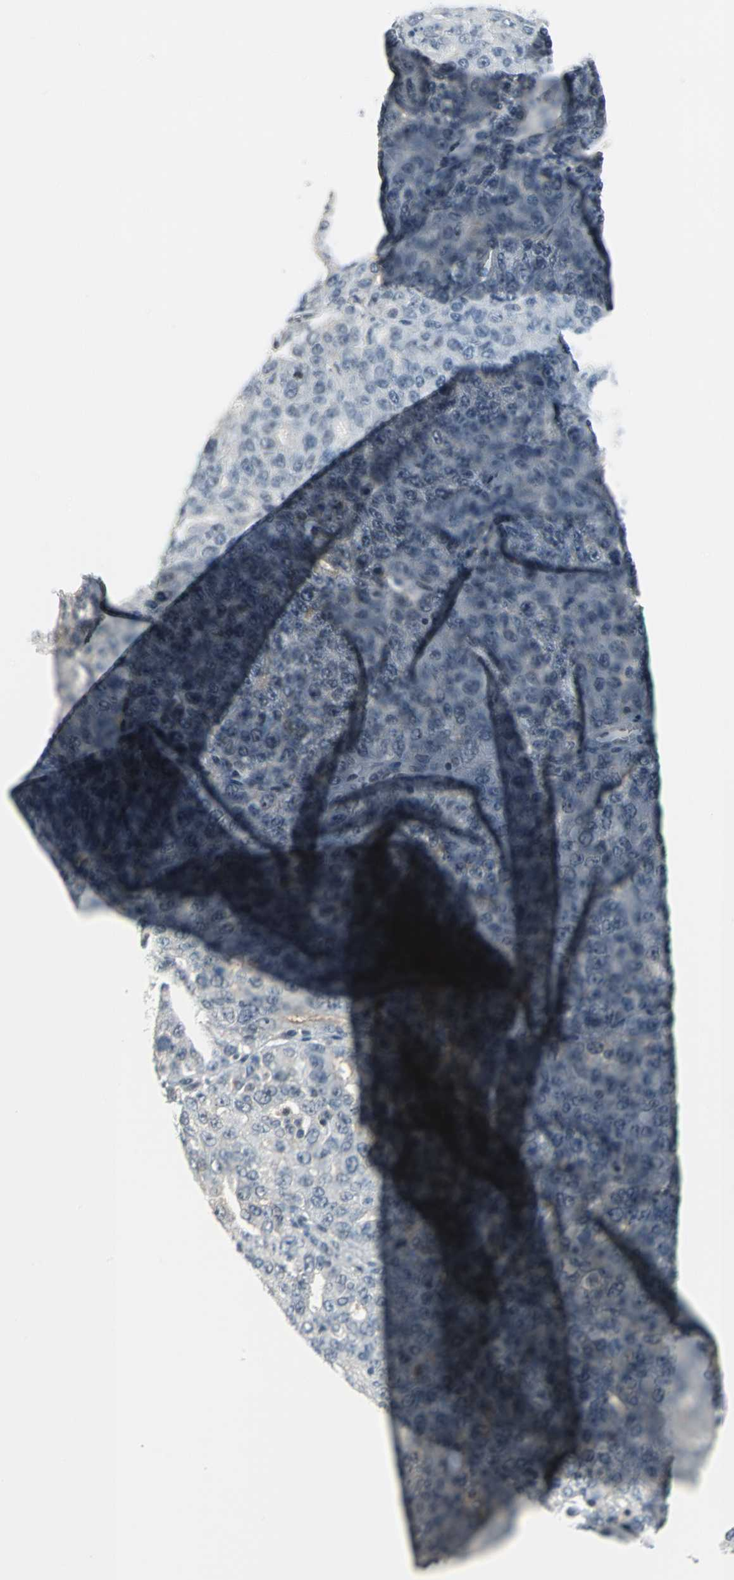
{"staining": {"intensity": "weak", "quantity": "25%-75%", "location": "nuclear"}, "tissue": "ovarian cancer", "cell_type": "Tumor cells", "image_type": "cancer", "snomed": [{"axis": "morphology", "description": "Carcinoma, endometroid"}, {"axis": "topography", "description": "Ovary"}], "caption": "Ovarian endometroid carcinoma tissue demonstrates weak nuclear positivity in approximately 25%-75% of tumor cells, visualized by immunohistochemistry. The protein of interest is stained brown, and the nuclei are stained in blue (DAB (3,3'-diaminobenzidine) IHC with brightfield microscopy, high magnification).", "gene": "GLI3", "patient": {"sex": "female", "age": 62}}